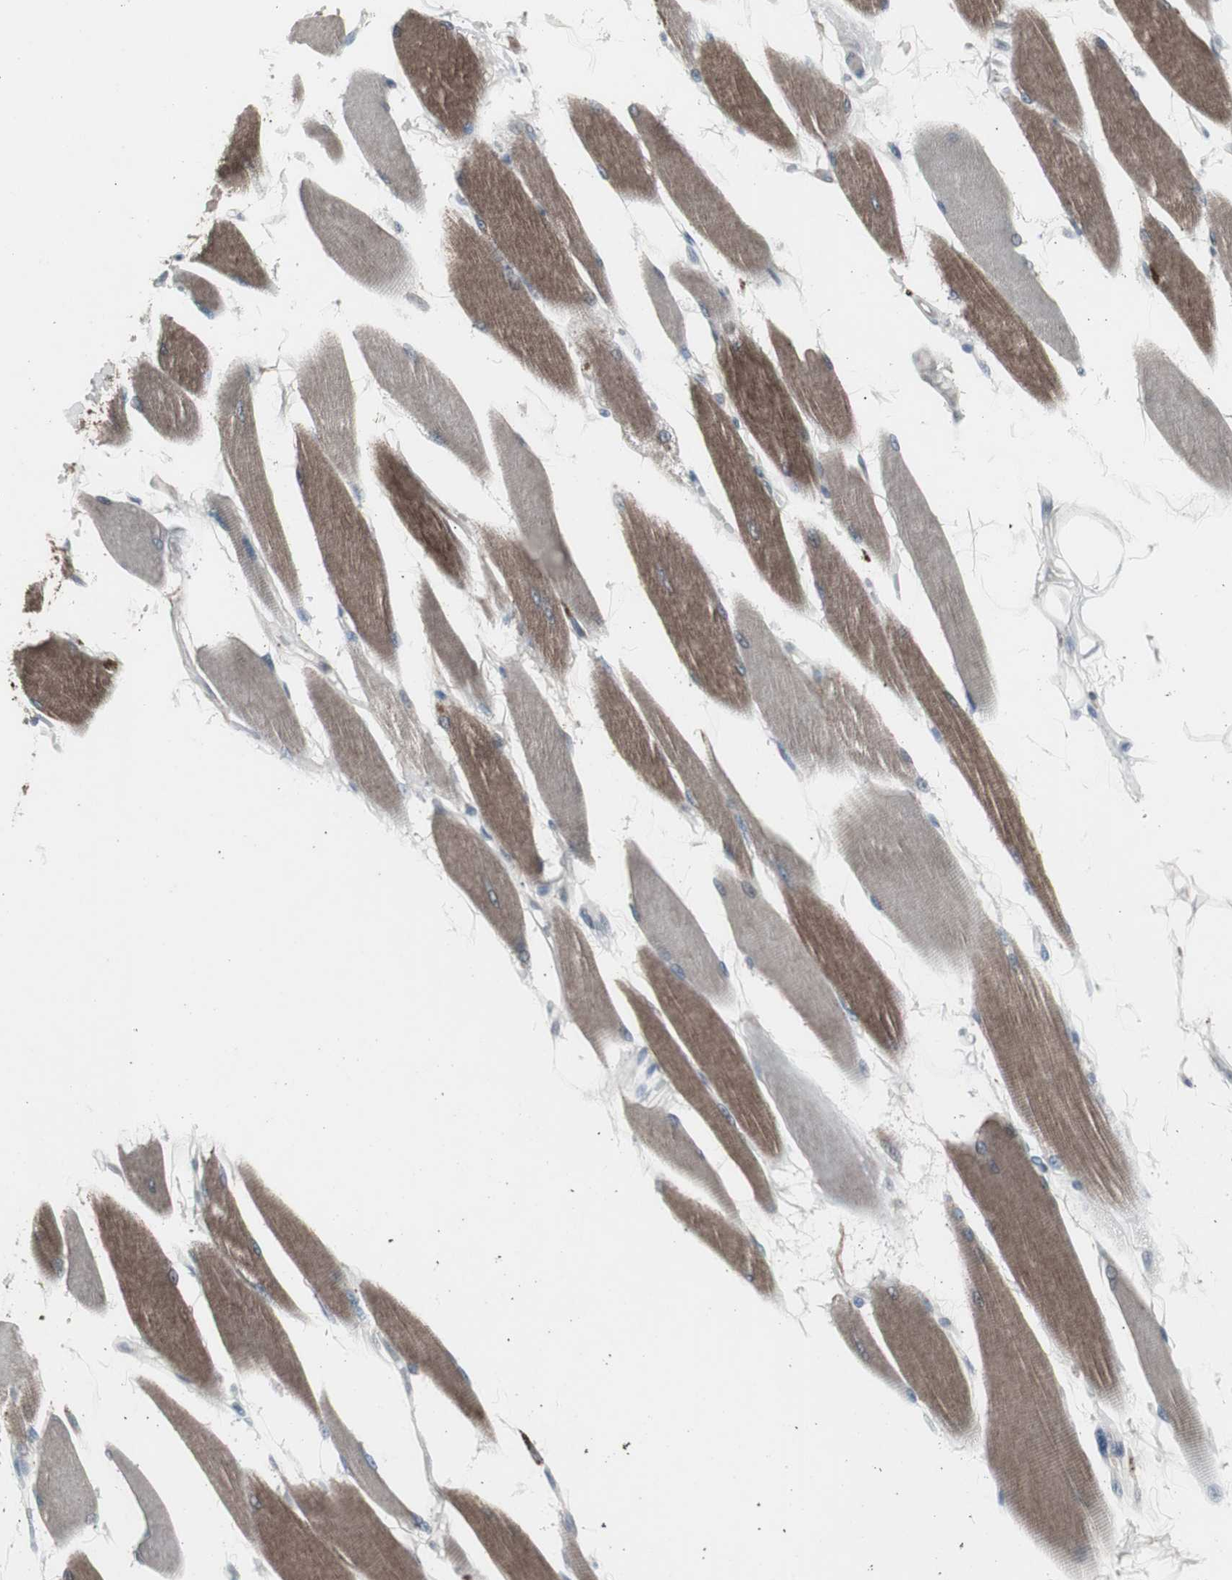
{"staining": {"intensity": "moderate", "quantity": "25%-75%", "location": "cytoplasmic/membranous"}, "tissue": "skeletal muscle", "cell_type": "Myocytes", "image_type": "normal", "snomed": [{"axis": "morphology", "description": "Normal tissue, NOS"}, {"axis": "topography", "description": "Skeletal muscle"}, {"axis": "topography", "description": "Peripheral nerve tissue"}], "caption": "Skeletal muscle stained for a protein displays moderate cytoplasmic/membranous positivity in myocytes. The staining was performed using DAB (3,3'-diaminobenzidine), with brown indicating positive protein expression. Nuclei are stained blue with hematoxylin.", "gene": "SSTR2", "patient": {"sex": "female", "age": 84}}